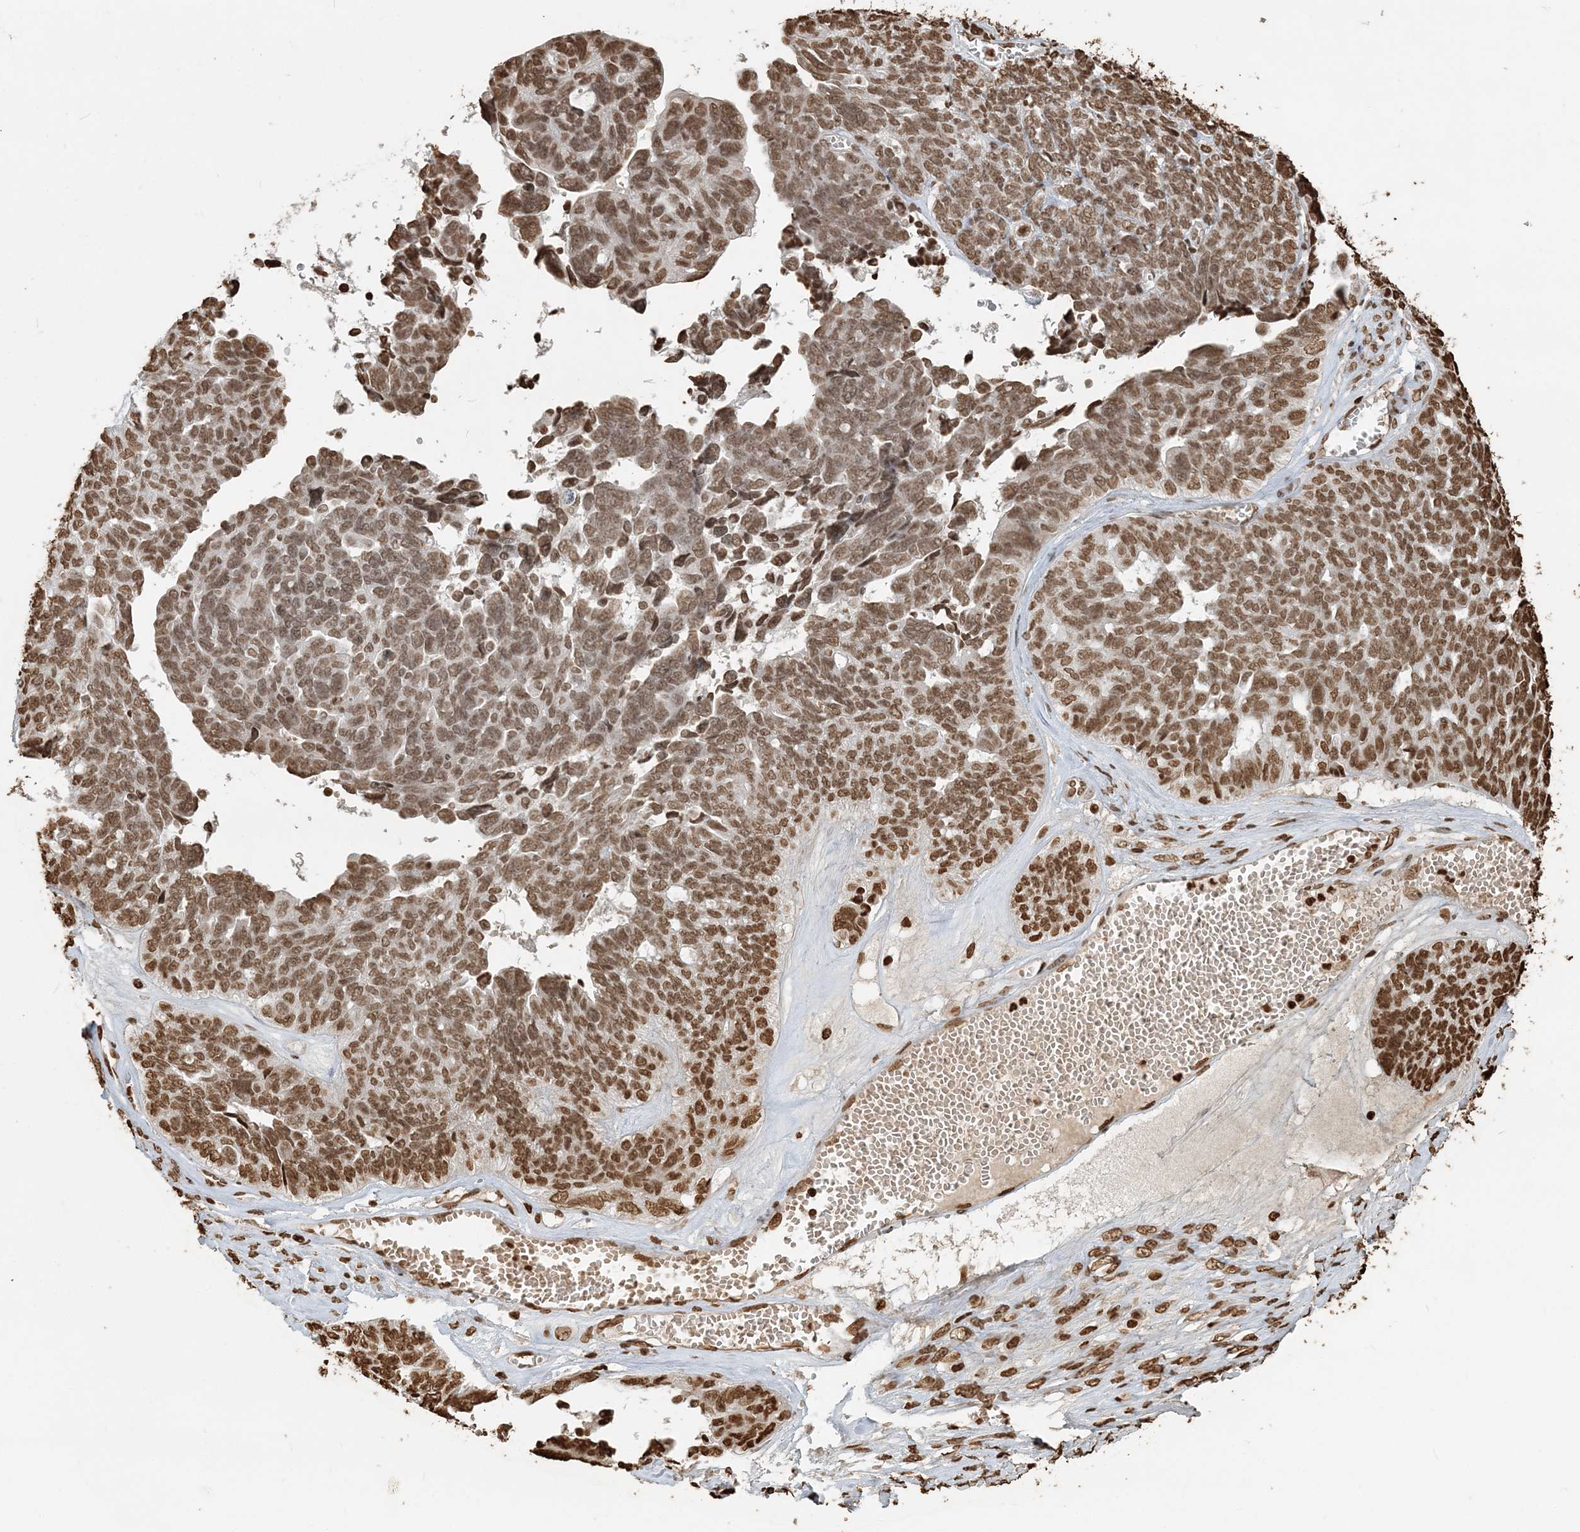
{"staining": {"intensity": "moderate", "quantity": ">75%", "location": "nuclear"}, "tissue": "ovarian cancer", "cell_type": "Tumor cells", "image_type": "cancer", "snomed": [{"axis": "morphology", "description": "Cystadenocarcinoma, serous, NOS"}, {"axis": "topography", "description": "Ovary"}], "caption": "The immunohistochemical stain labels moderate nuclear positivity in tumor cells of ovarian serous cystadenocarcinoma tissue.", "gene": "H3-3B", "patient": {"sex": "female", "age": 79}}